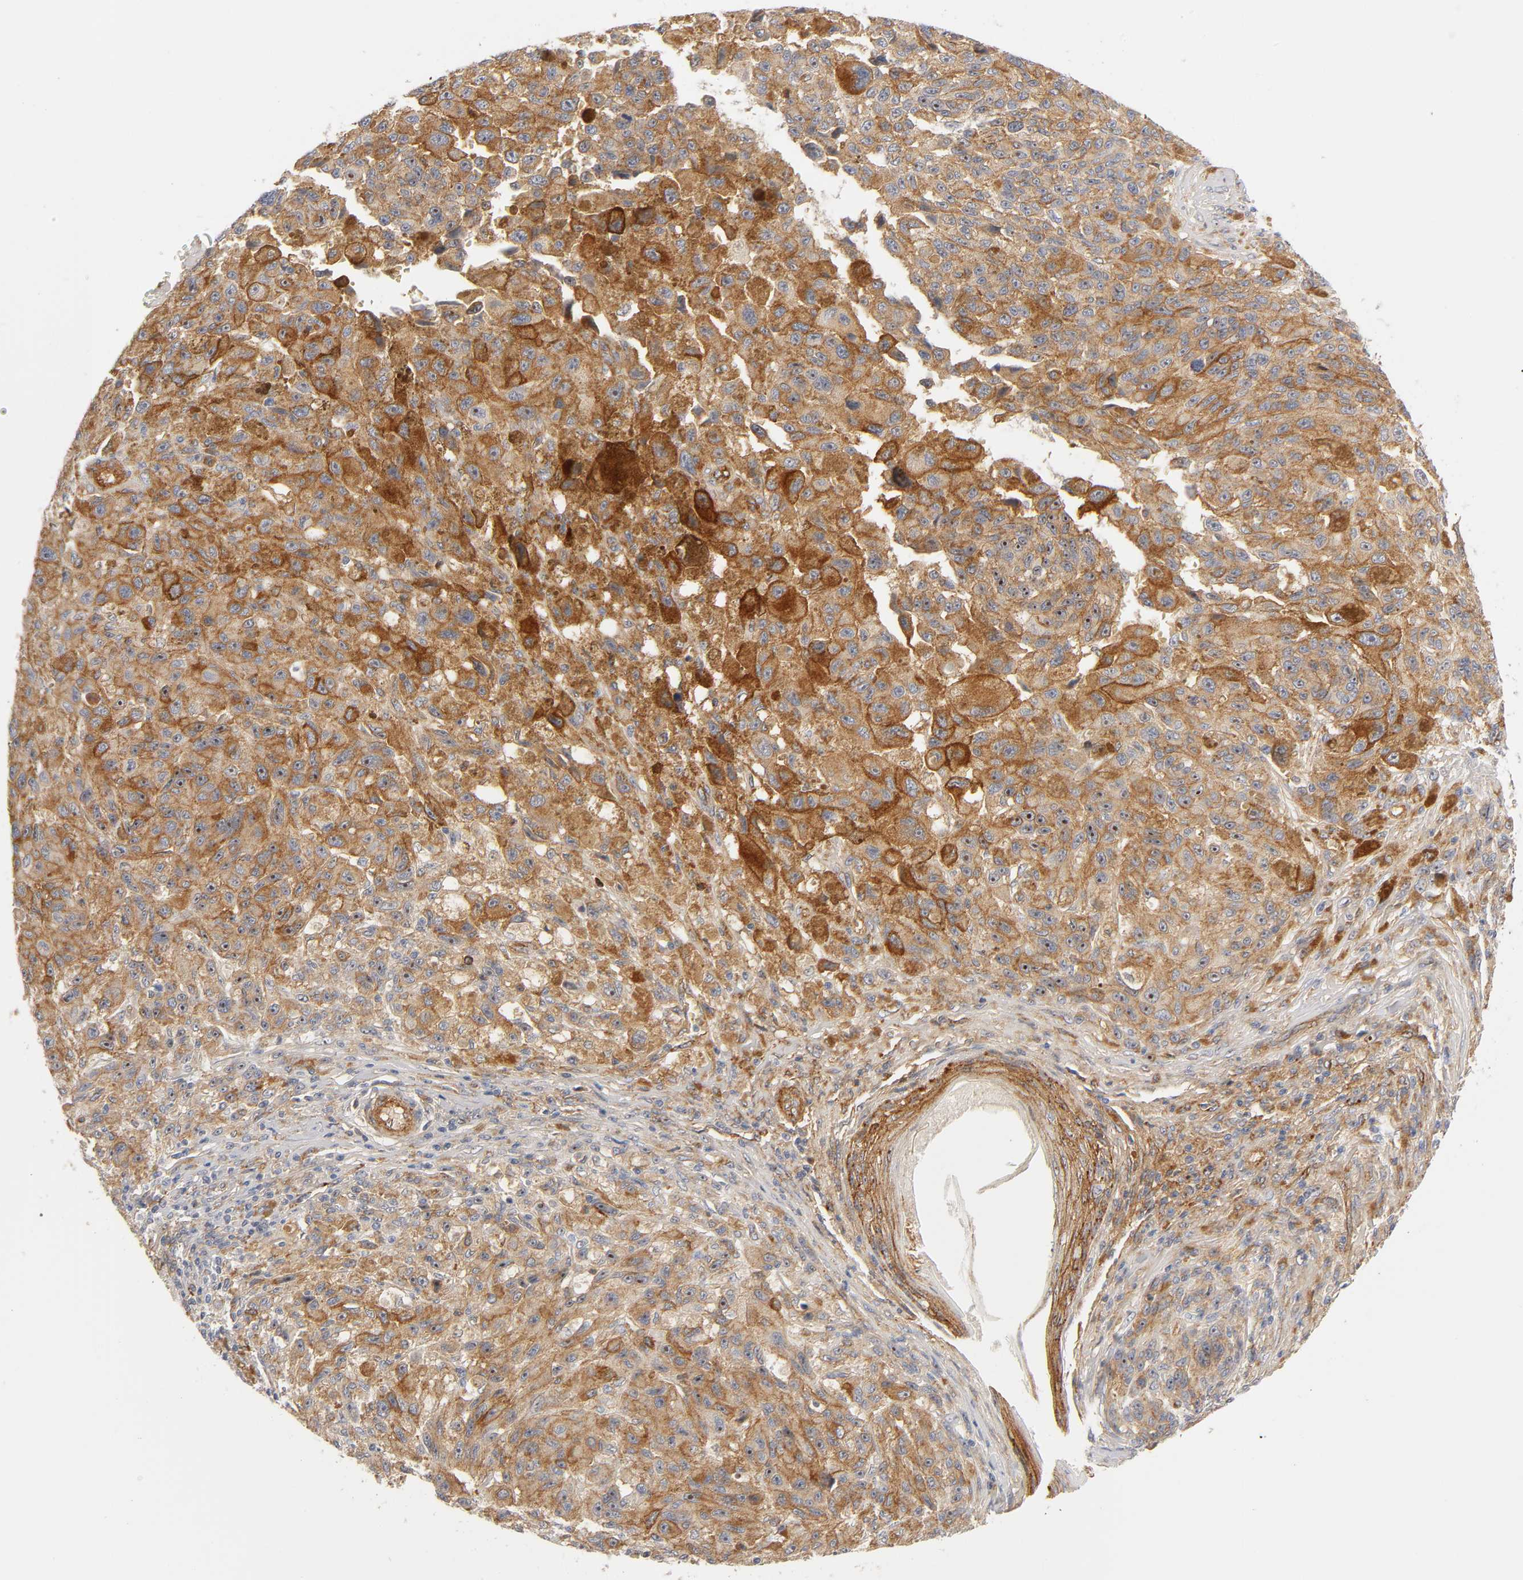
{"staining": {"intensity": "moderate", "quantity": ">75%", "location": "cytoplasmic/membranous,nuclear"}, "tissue": "melanoma", "cell_type": "Tumor cells", "image_type": "cancer", "snomed": [{"axis": "morphology", "description": "Malignant melanoma, NOS"}, {"axis": "topography", "description": "Skin"}], "caption": "Immunohistochemical staining of human malignant melanoma demonstrates medium levels of moderate cytoplasmic/membranous and nuclear positivity in approximately >75% of tumor cells. (DAB = brown stain, brightfield microscopy at high magnification).", "gene": "PLD1", "patient": {"sex": "male", "age": 81}}